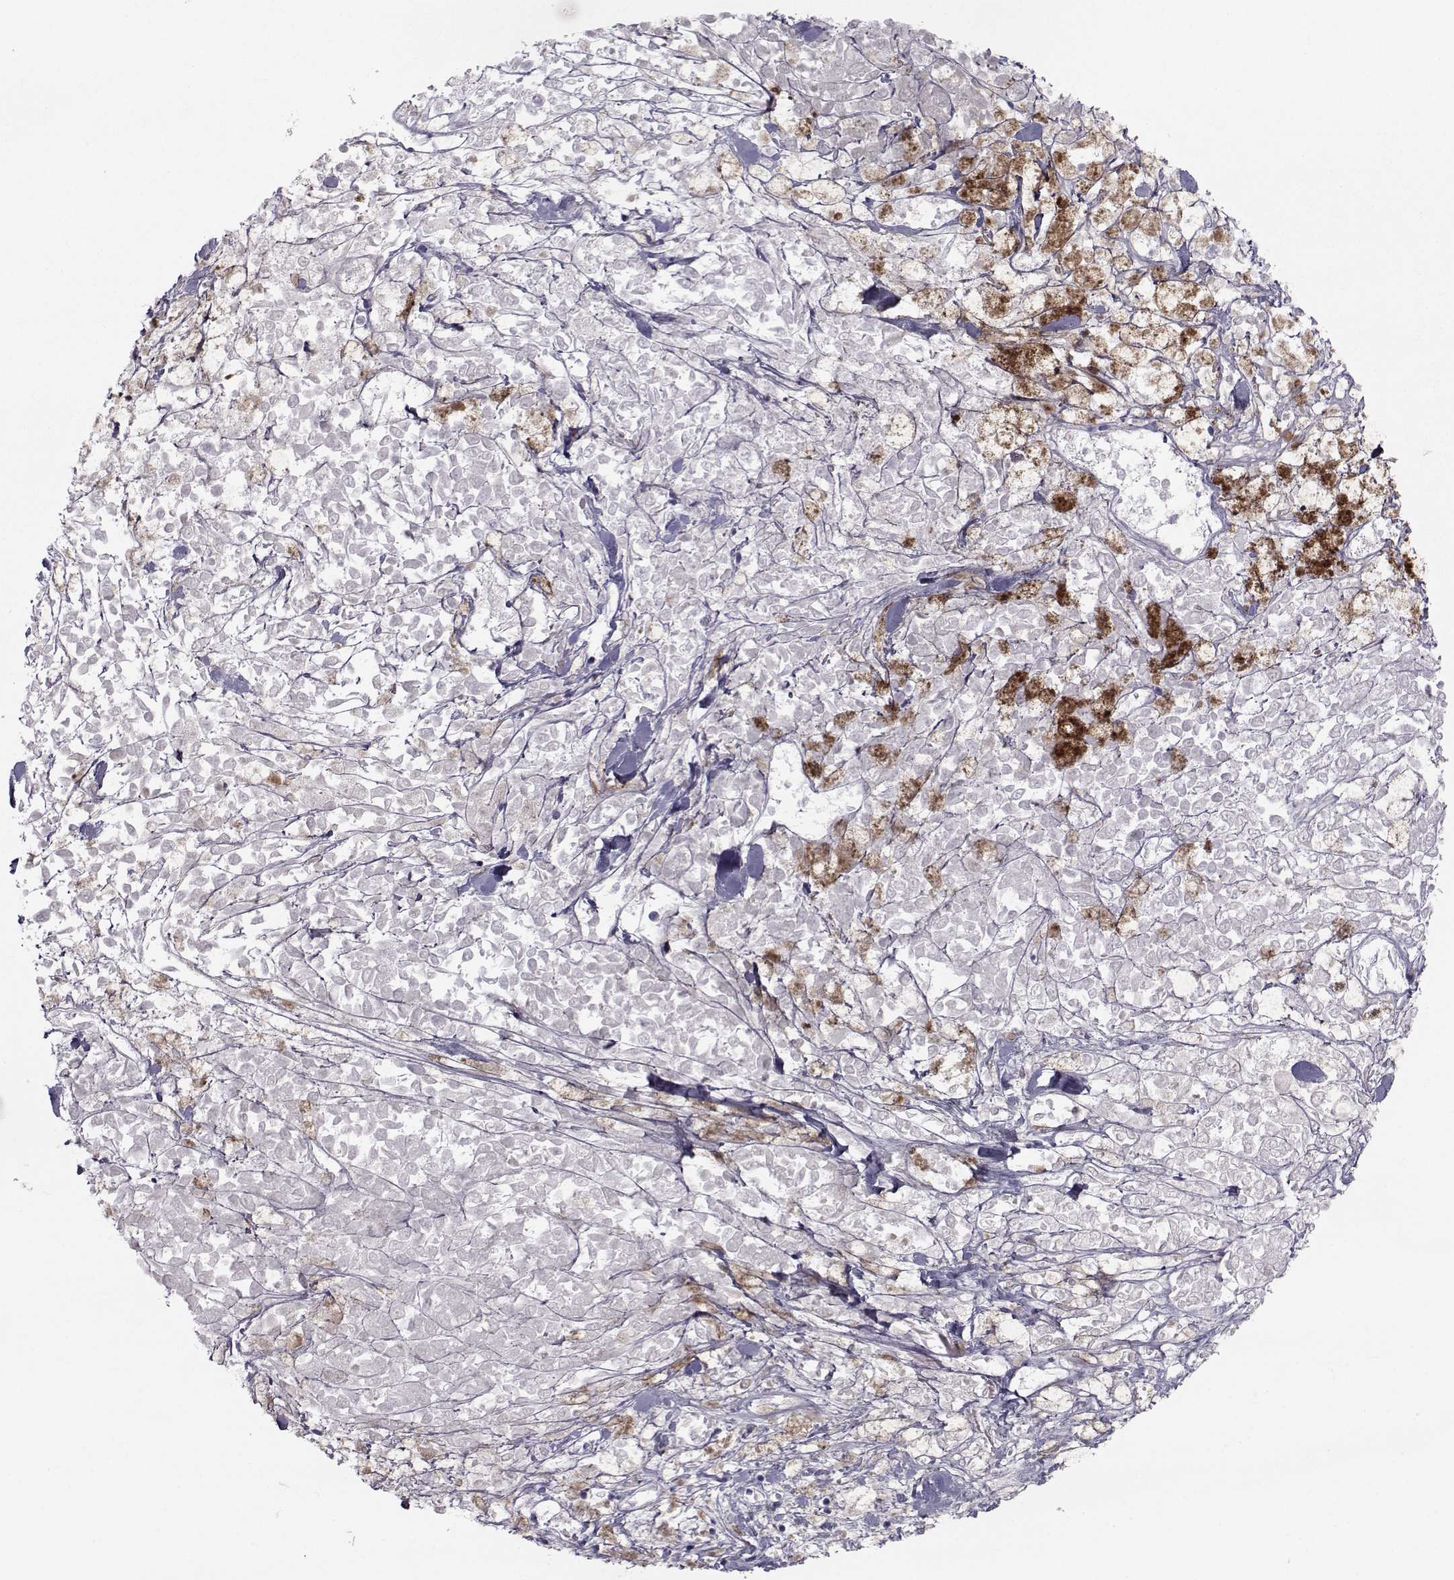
{"staining": {"intensity": "negative", "quantity": "none", "location": "none"}, "tissue": "melanoma", "cell_type": "Tumor cells", "image_type": "cancer", "snomed": [{"axis": "morphology", "description": "Malignant melanoma, NOS"}, {"axis": "topography", "description": "Skin"}], "caption": "A high-resolution image shows immunohistochemistry (IHC) staining of malignant melanoma, which displays no significant expression in tumor cells.", "gene": "GARIN3", "patient": {"sex": "female", "age": 58}}